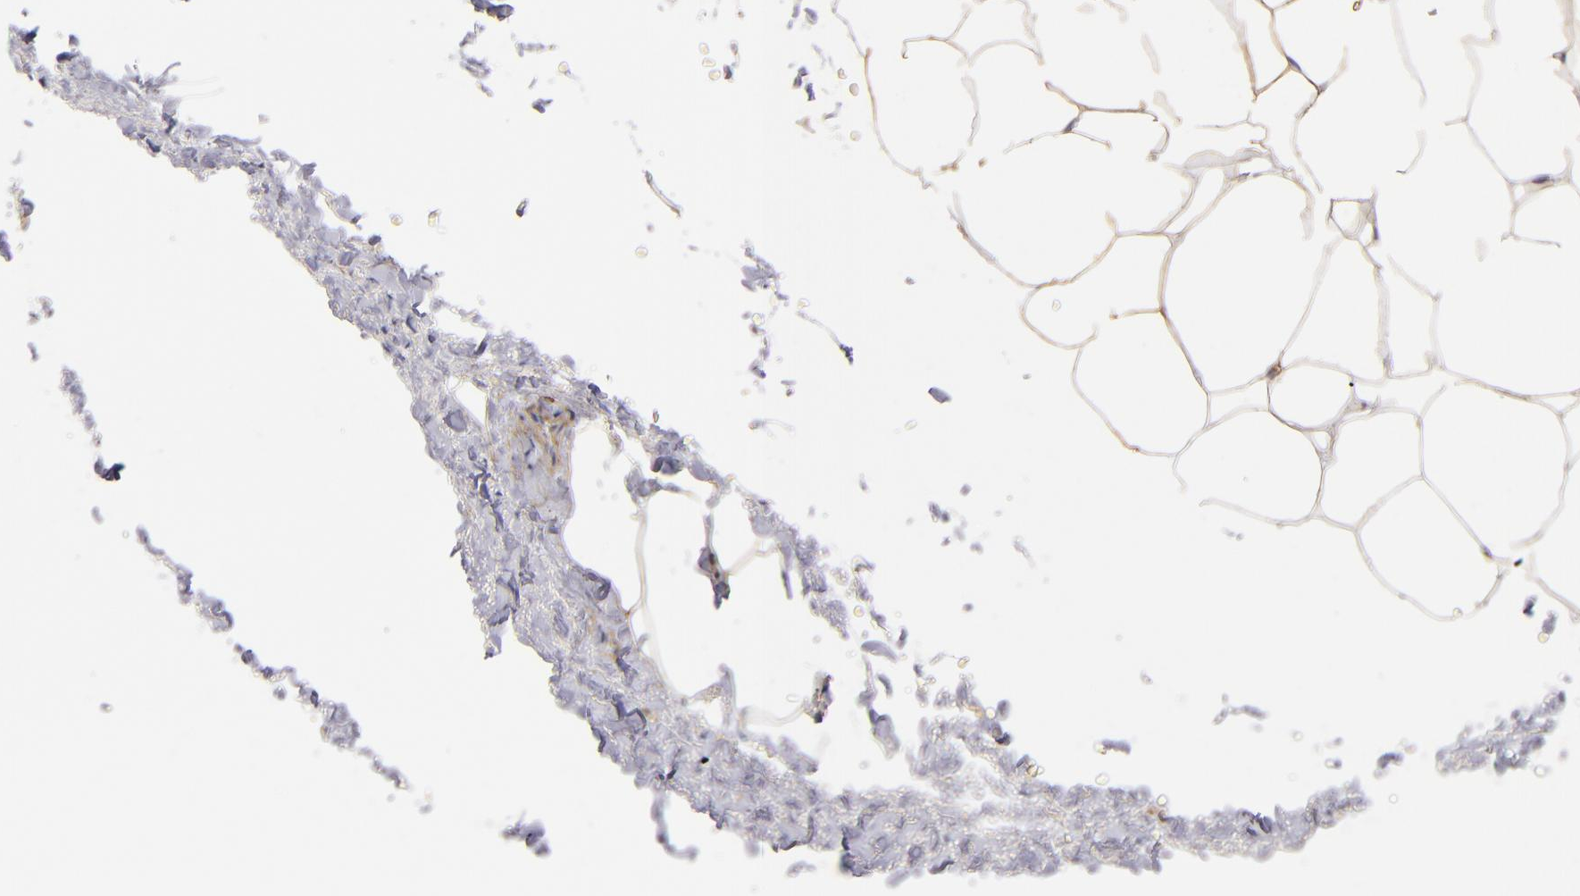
{"staining": {"intensity": "moderate", "quantity": ">75%", "location": "cytoplasmic/membranous"}, "tissue": "adipose tissue", "cell_type": "Adipocytes", "image_type": "normal", "snomed": [{"axis": "morphology", "description": "Normal tissue, NOS"}, {"axis": "topography", "description": "Soft tissue"}, {"axis": "topography", "description": "Peripheral nerve tissue"}], "caption": "Moderate cytoplasmic/membranous expression is seen in approximately >75% of adipocytes in normal adipose tissue.", "gene": "LAMC1", "patient": {"sex": "female", "age": 68}}